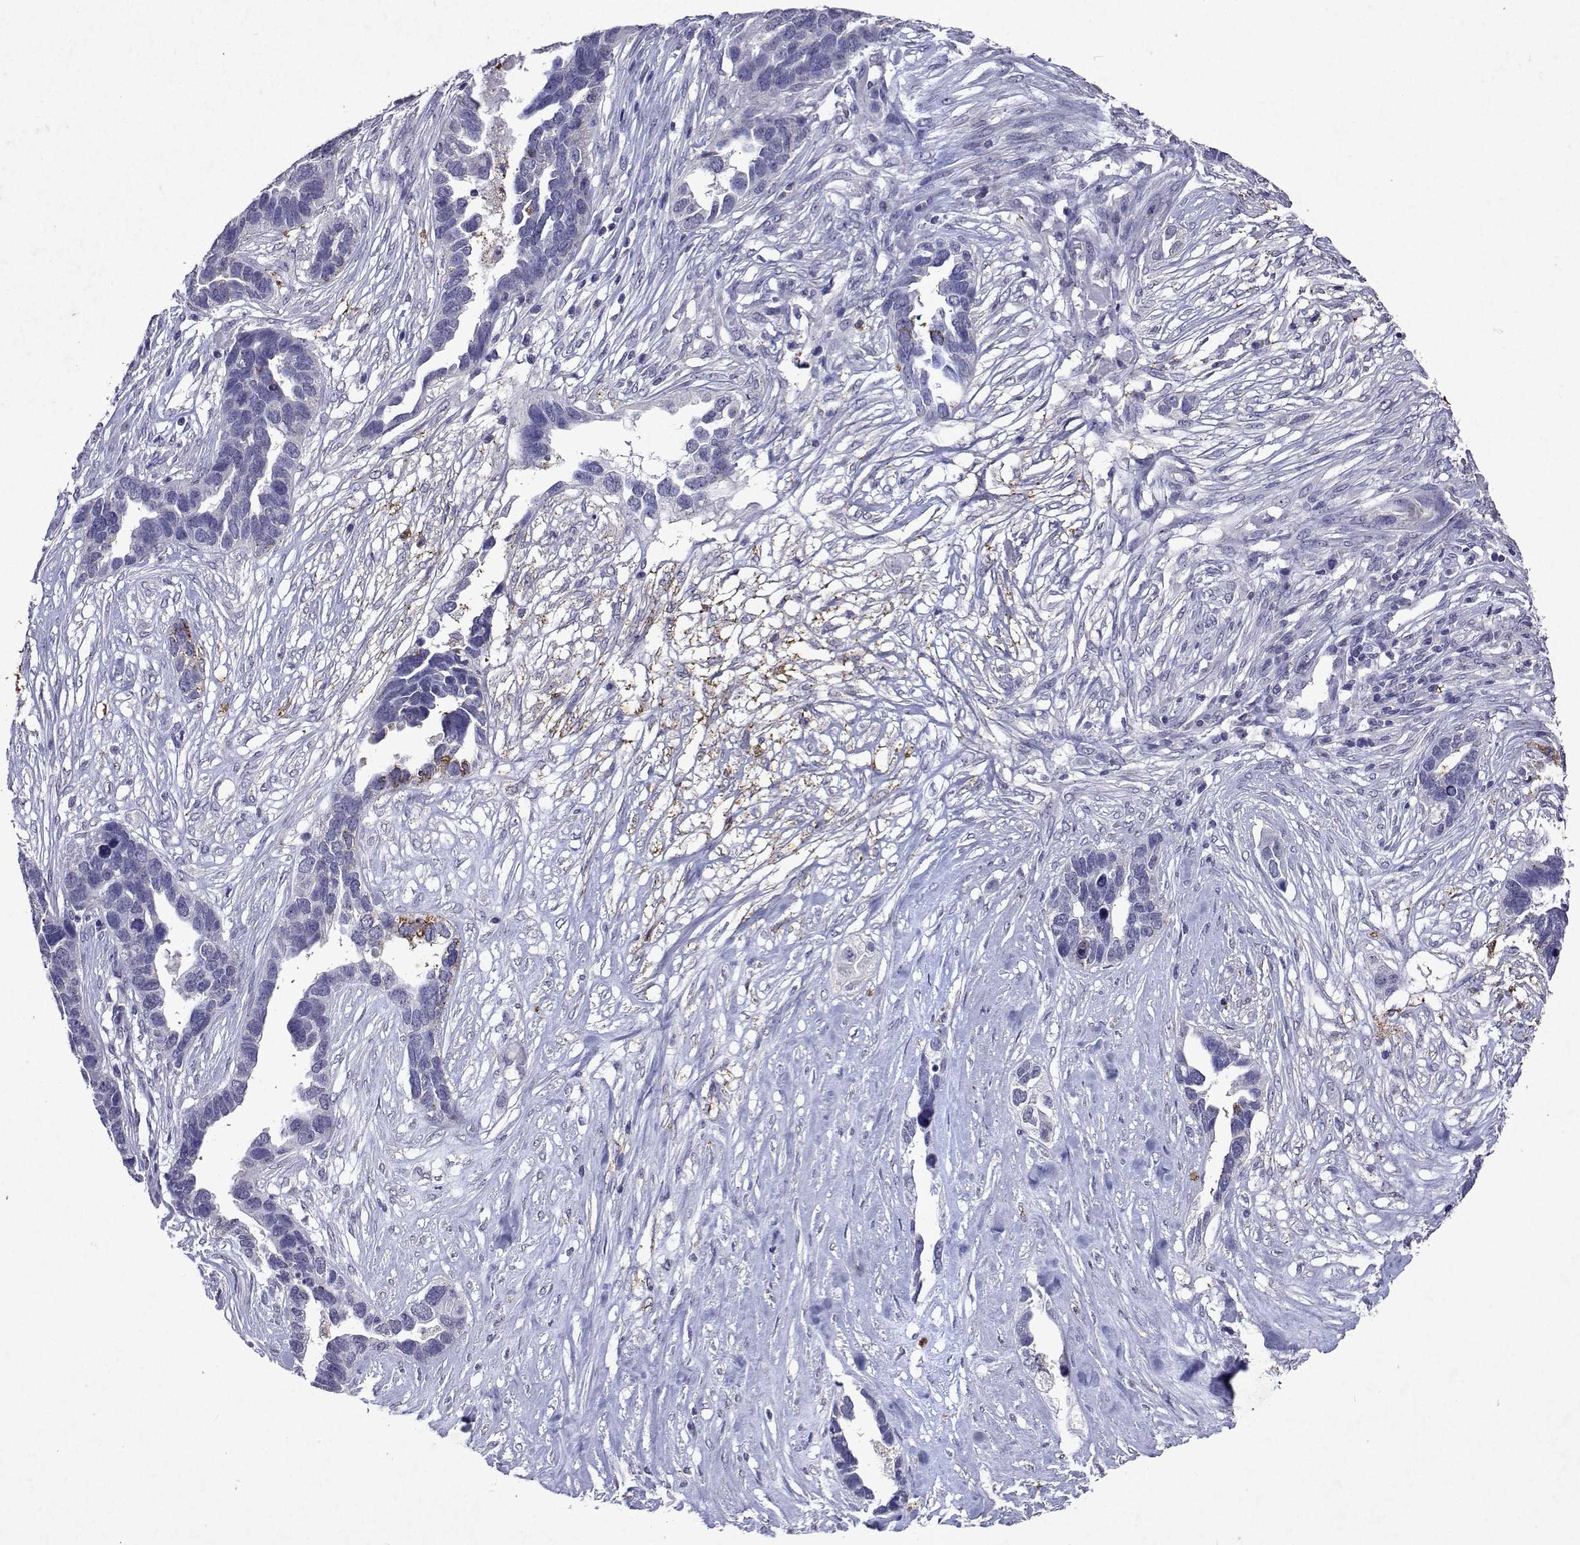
{"staining": {"intensity": "weak", "quantity": "<25%", "location": "cytoplasmic/membranous"}, "tissue": "ovarian cancer", "cell_type": "Tumor cells", "image_type": "cancer", "snomed": [{"axis": "morphology", "description": "Cystadenocarcinoma, serous, NOS"}, {"axis": "topography", "description": "Ovary"}], "caption": "Ovarian cancer stained for a protein using immunohistochemistry (IHC) exhibits no expression tumor cells.", "gene": "DUSP28", "patient": {"sex": "female", "age": 54}}